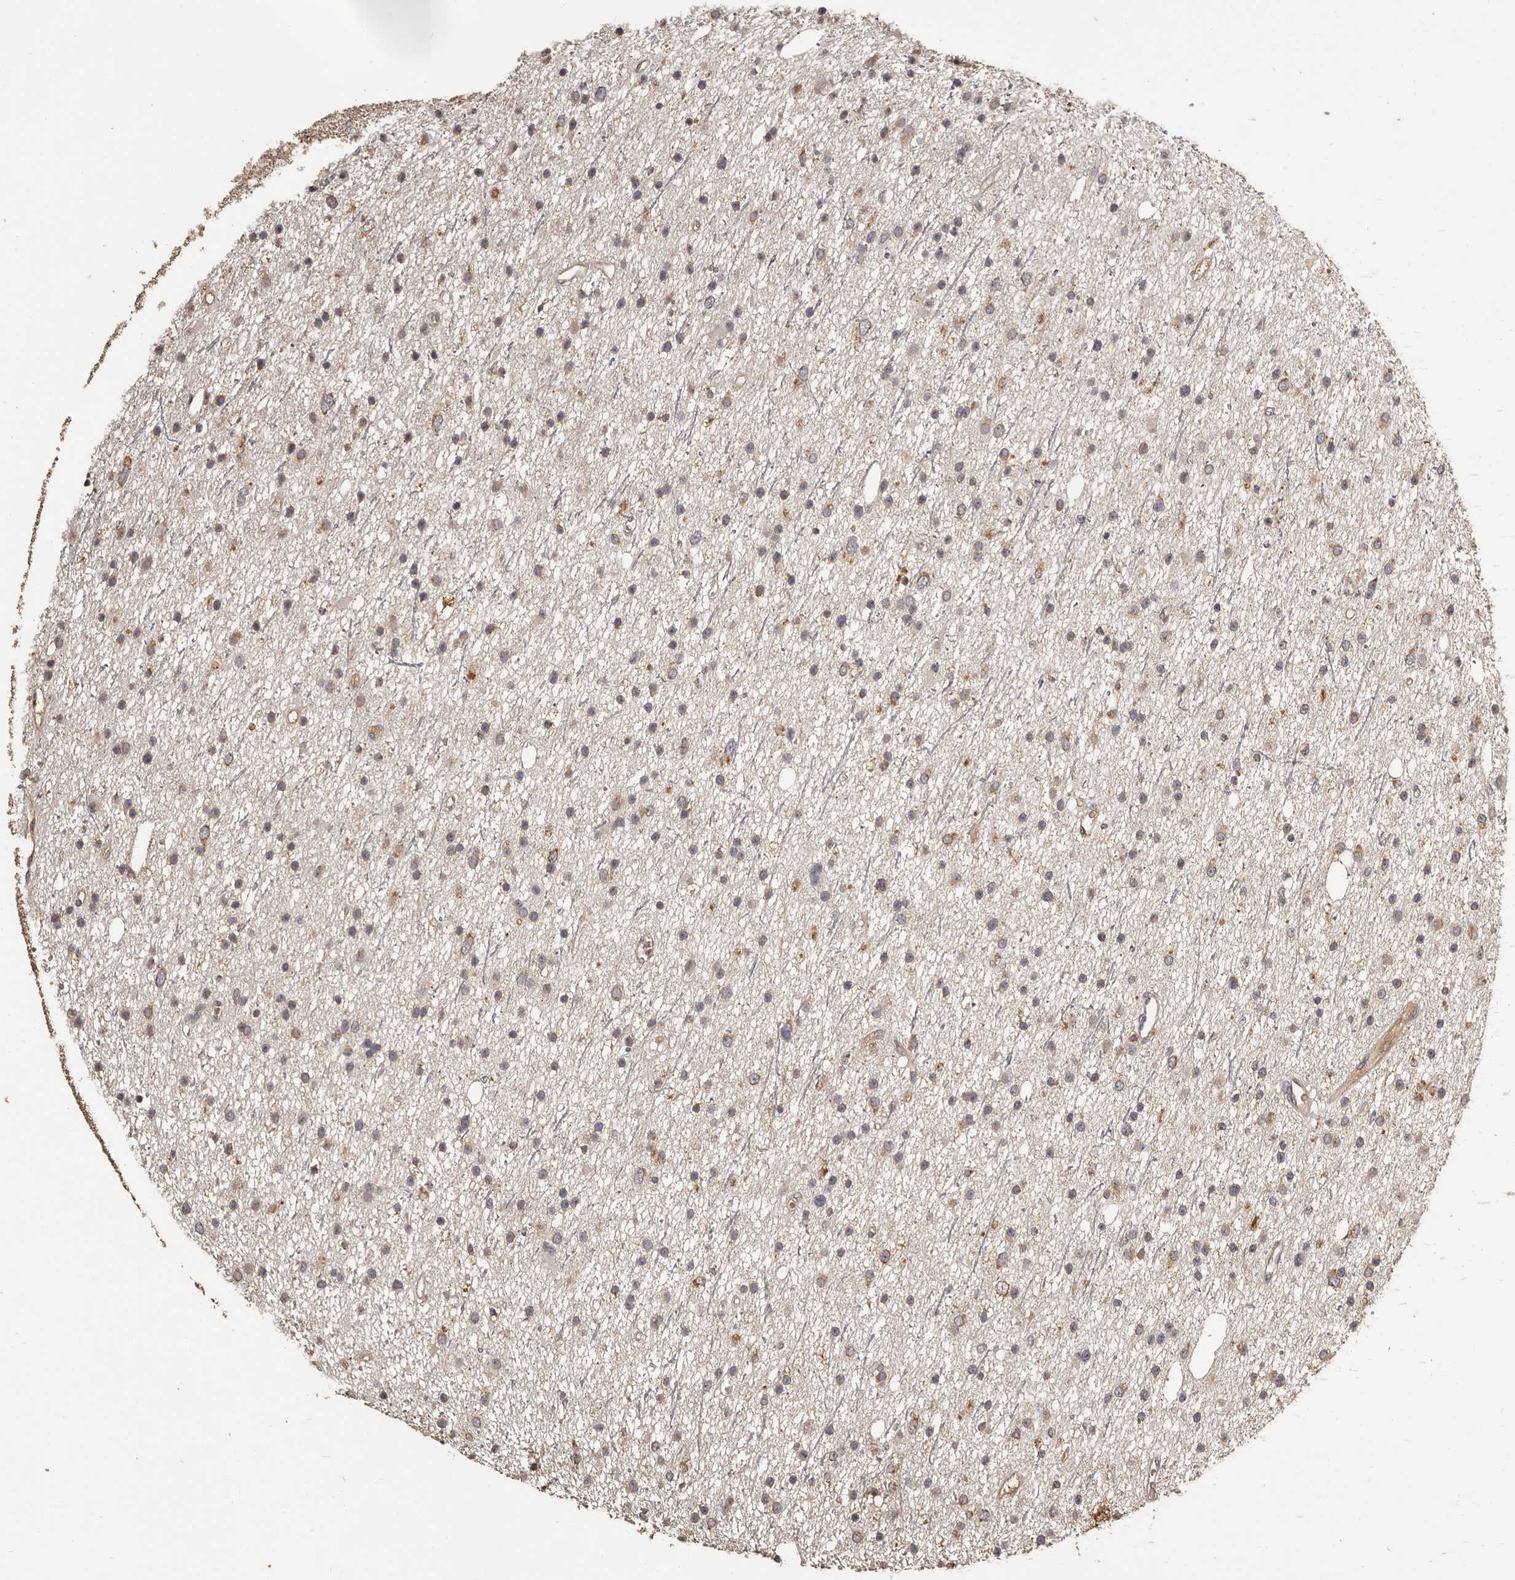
{"staining": {"intensity": "weak", "quantity": "25%-75%", "location": "cytoplasmic/membranous"}, "tissue": "glioma", "cell_type": "Tumor cells", "image_type": "cancer", "snomed": [{"axis": "morphology", "description": "Glioma, malignant, Low grade"}, {"axis": "topography", "description": "Cerebral cortex"}], "caption": "High-power microscopy captured an IHC histopathology image of glioma, revealing weak cytoplasmic/membranous staining in approximately 25%-75% of tumor cells.", "gene": "MGAT5", "patient": {"sex": "female", "age": 39}}